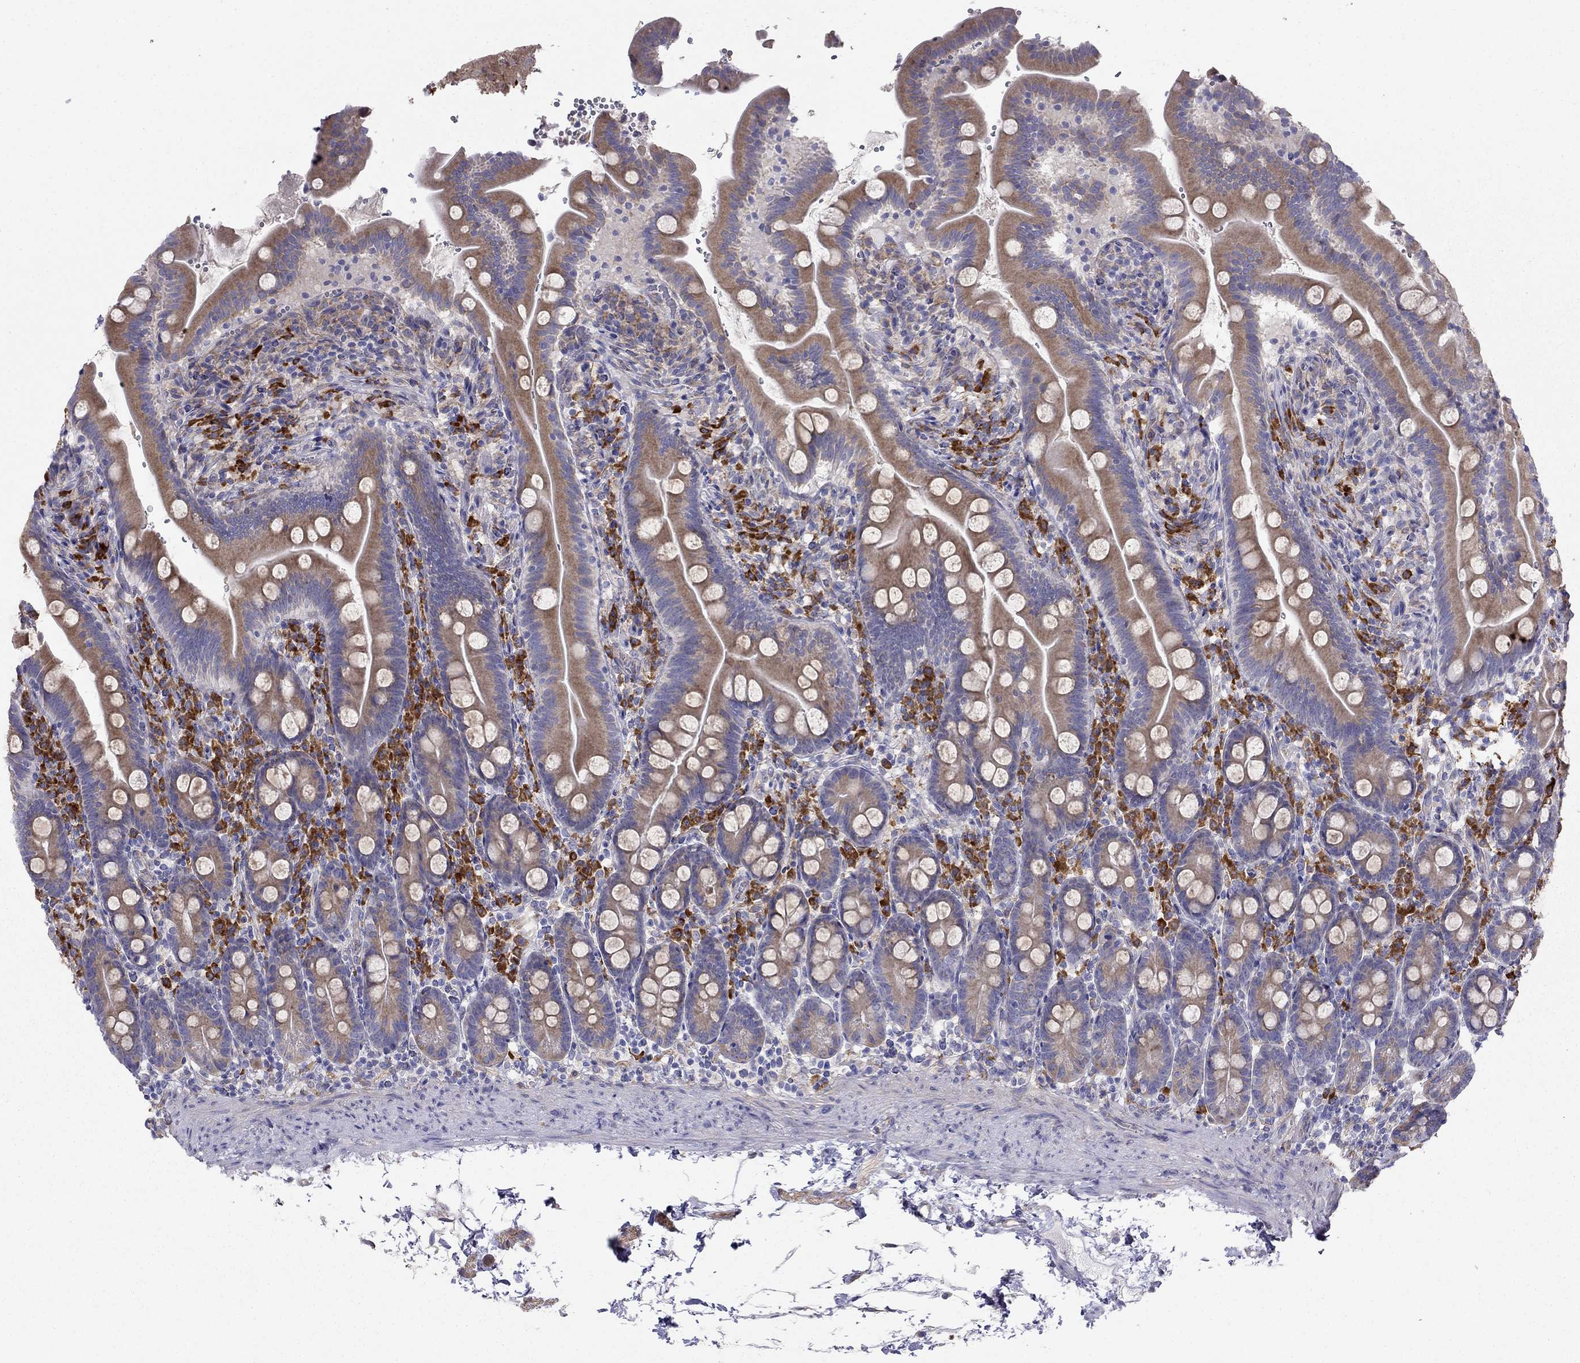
{"staining": {"intensity": "moderate", "quantity": ">75%", "location": "cytoplasmic/membranous"}, "tissue": "small intestine", "cell_type": "Glandular cells", "image_type": "normal", "snomed": [{"axis": "morphology", "description": "Normal tissue, NOS"}, {"axis": "topography", "description": "Small intestine"}], "caption": "The micrograph shows a brown stain indicating the presence of a protein in the cytoplasmic/membranous of glandular cells in small intestine.", "gene": "LONRF2", "patient": {"sex": "female", "age": 44}}